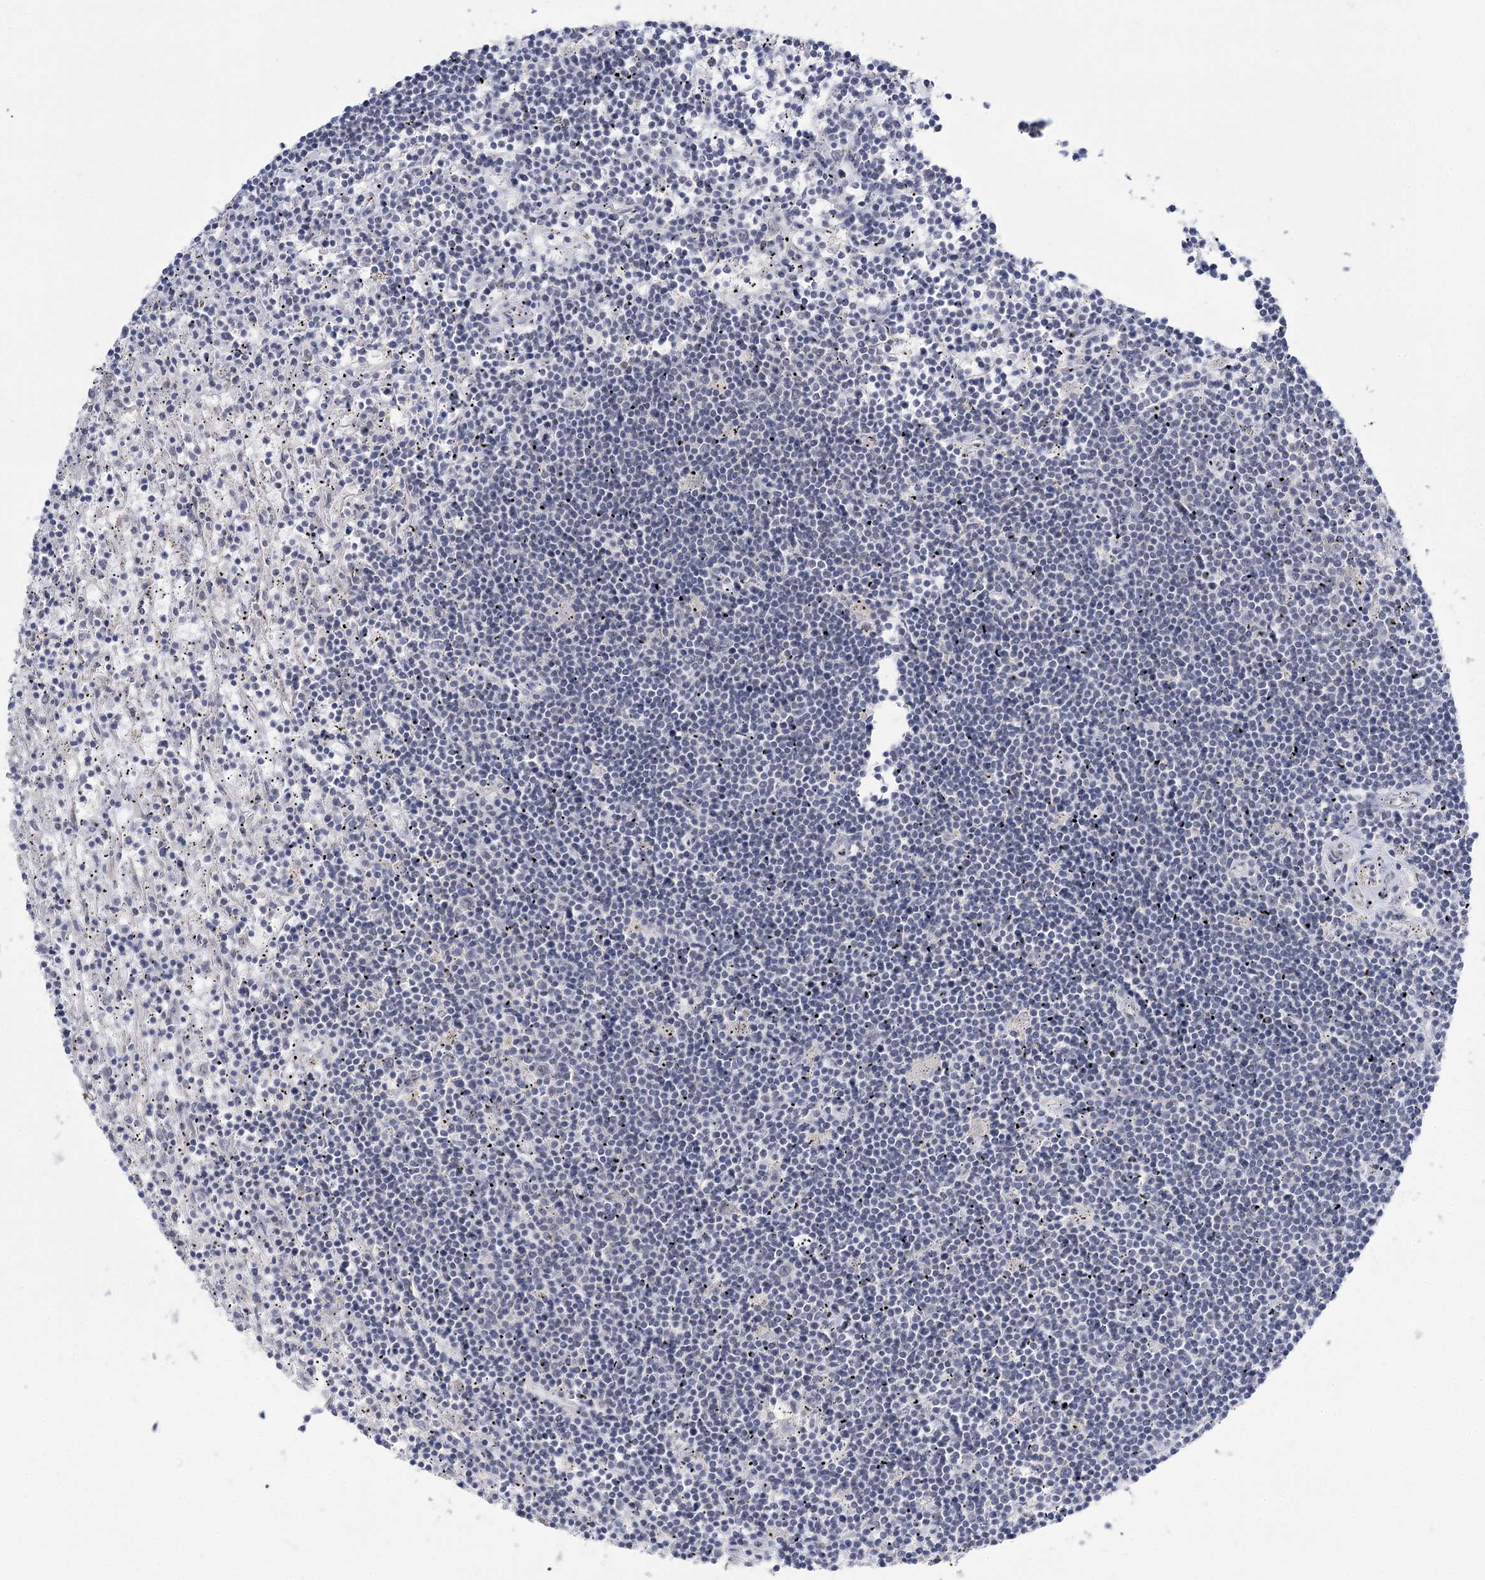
{"staining": {"intensity": "negative", "quantity": "none", "location": "none"}, "tissue": "lymphoma", "cell_type": "Tumor cells", "image_type": "cancer", "snomed": [{"axis": "morphology", "description": "Malignant lymphoma, non-Hodgkin's type, Low grade"}, {"axis": "topography", "description": "Spleen"}], "caption": "The image demonstrates no staining of tumor cells in low-grade malignant lymphoma, non-Hodgkin's type.", "gene": "PHYHIPL", "patient": {"sex": "male", "age": 76}}